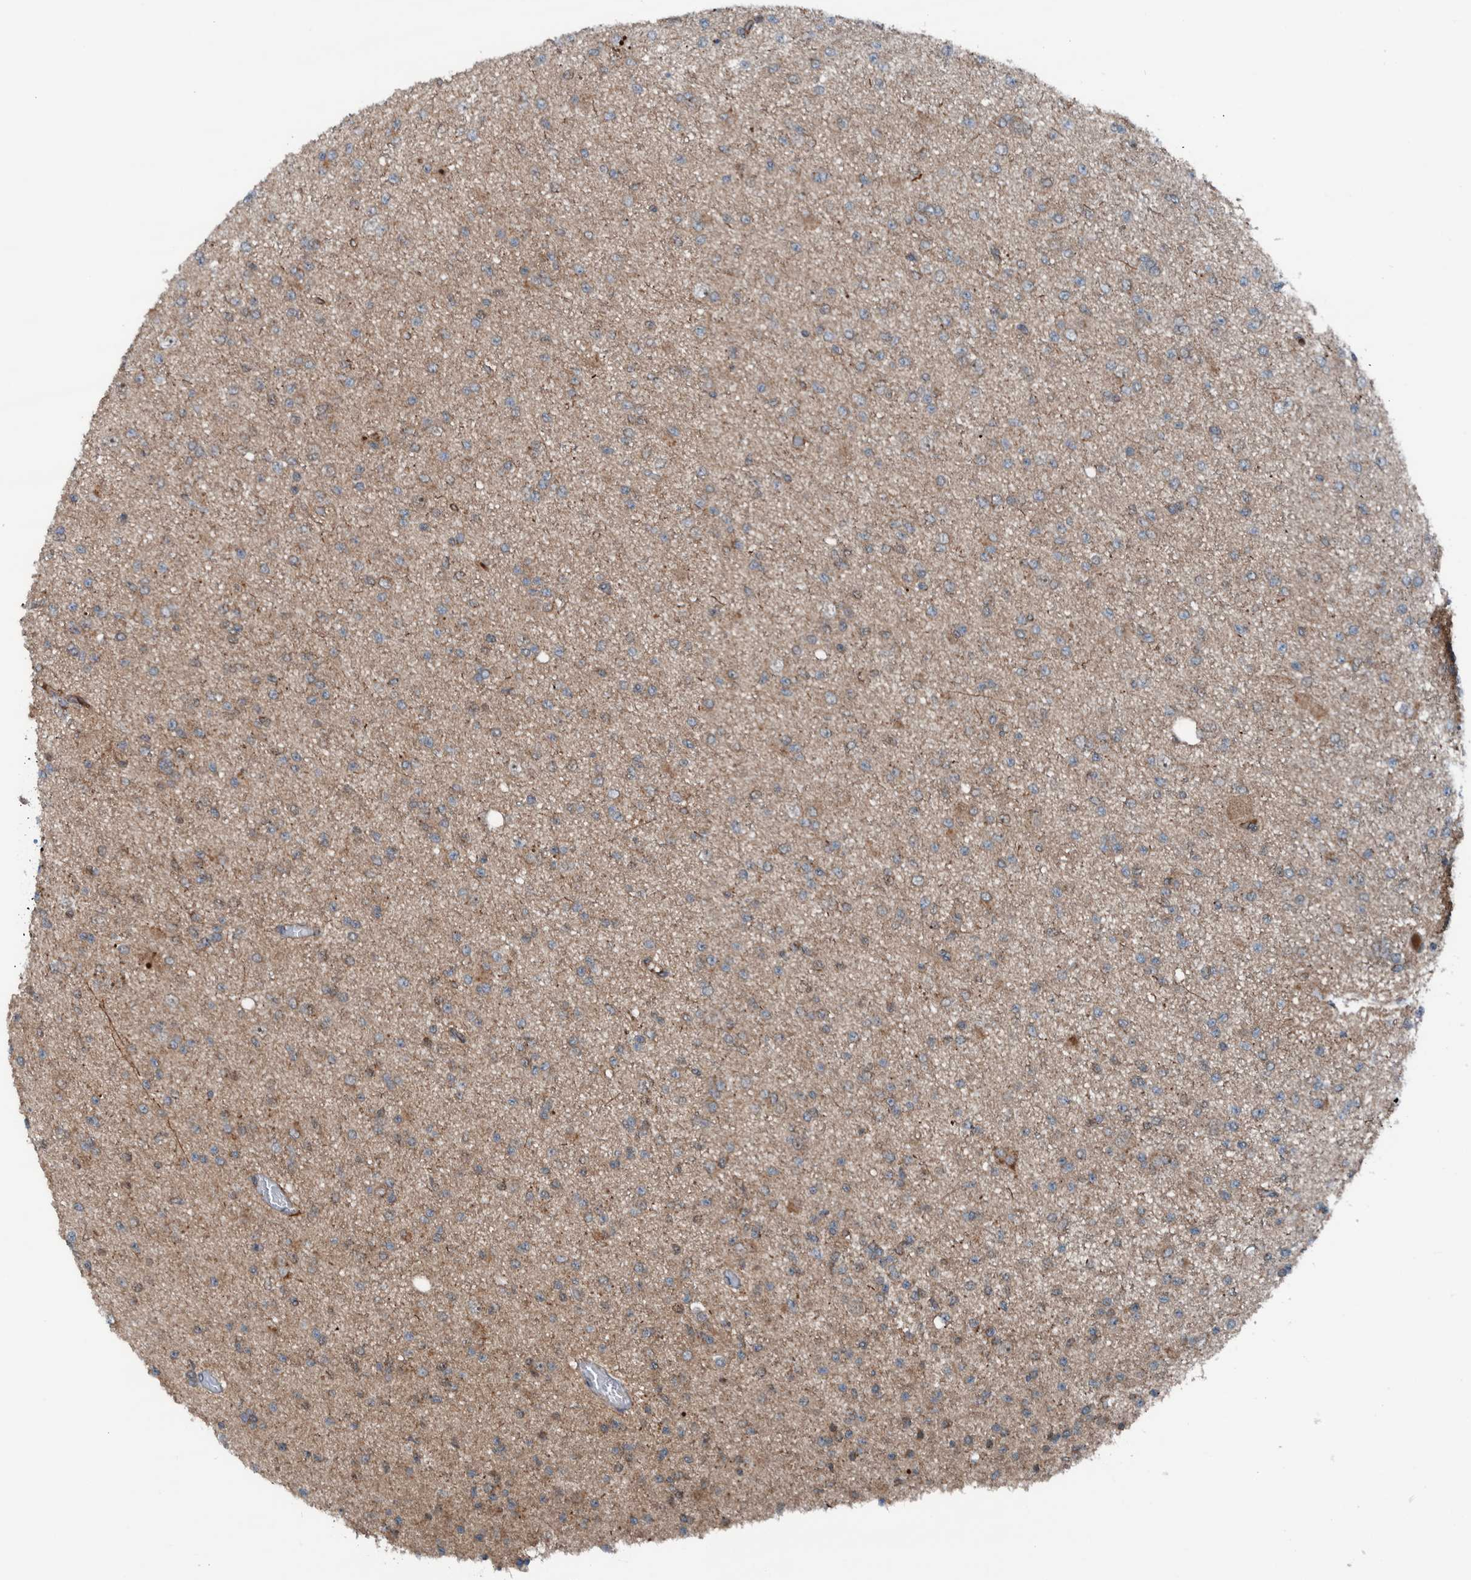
{"staining": {"intensity": "weak", "quantity": ">75%", "location": "cytoplasmic/membranous"}, "tissue": "glioma", "cell_type": "Tumor cells", "image_type": "cancer", "snomed": [{"axis": "morphology", "description": "Glioma, malignant, Low grade"}, {"axis": "topography", "description": "Brain"}], "caption": "A low amount of weak cytoplasmic/membranous expression is seen in approximately >75% of tumor cells in glioma tissue.", "gene": "CUEDC1", "patient": {"sex": "female", "age": 22}}